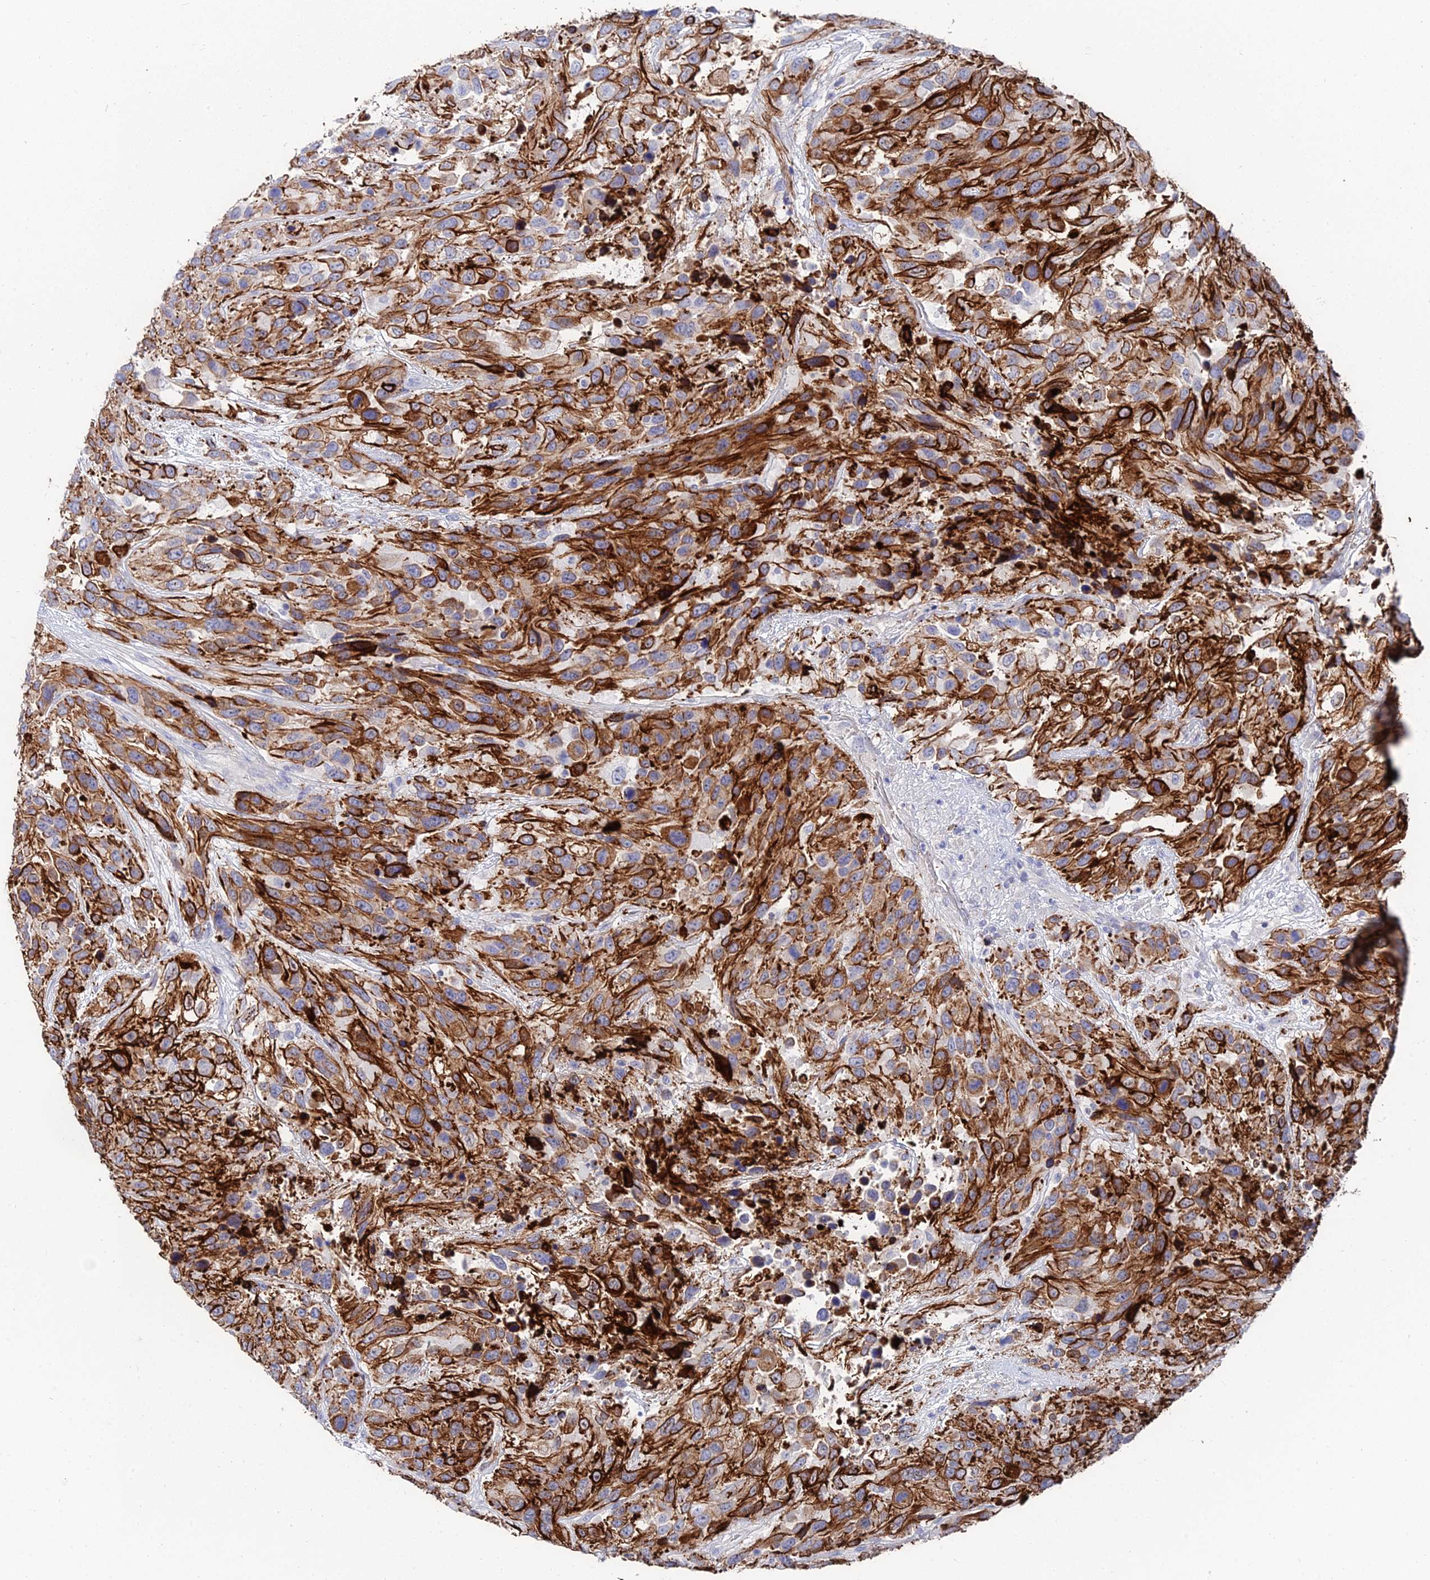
{"staining": {"intensity": "strong", "quantity": ">75%", "location": "cytoplasmic/membranous"}, "tissue": "urothelial cancer", "cell_type": "Tumor cells", "image_type": "cancer", "snomed": [{"axis": "morphology", "description": "Urothelial carcinoma, High grade"}, {"axis": "topography", "description": "Urinary bladder"}], "caption": "Protein analysis of high-grade urothelial carcinoma tissue shows strong cytoplasmic/membranous positivity in about >75% of tumor cells.", "gene": "KRT17", "patient": {"sex": "female", "age": 70}}